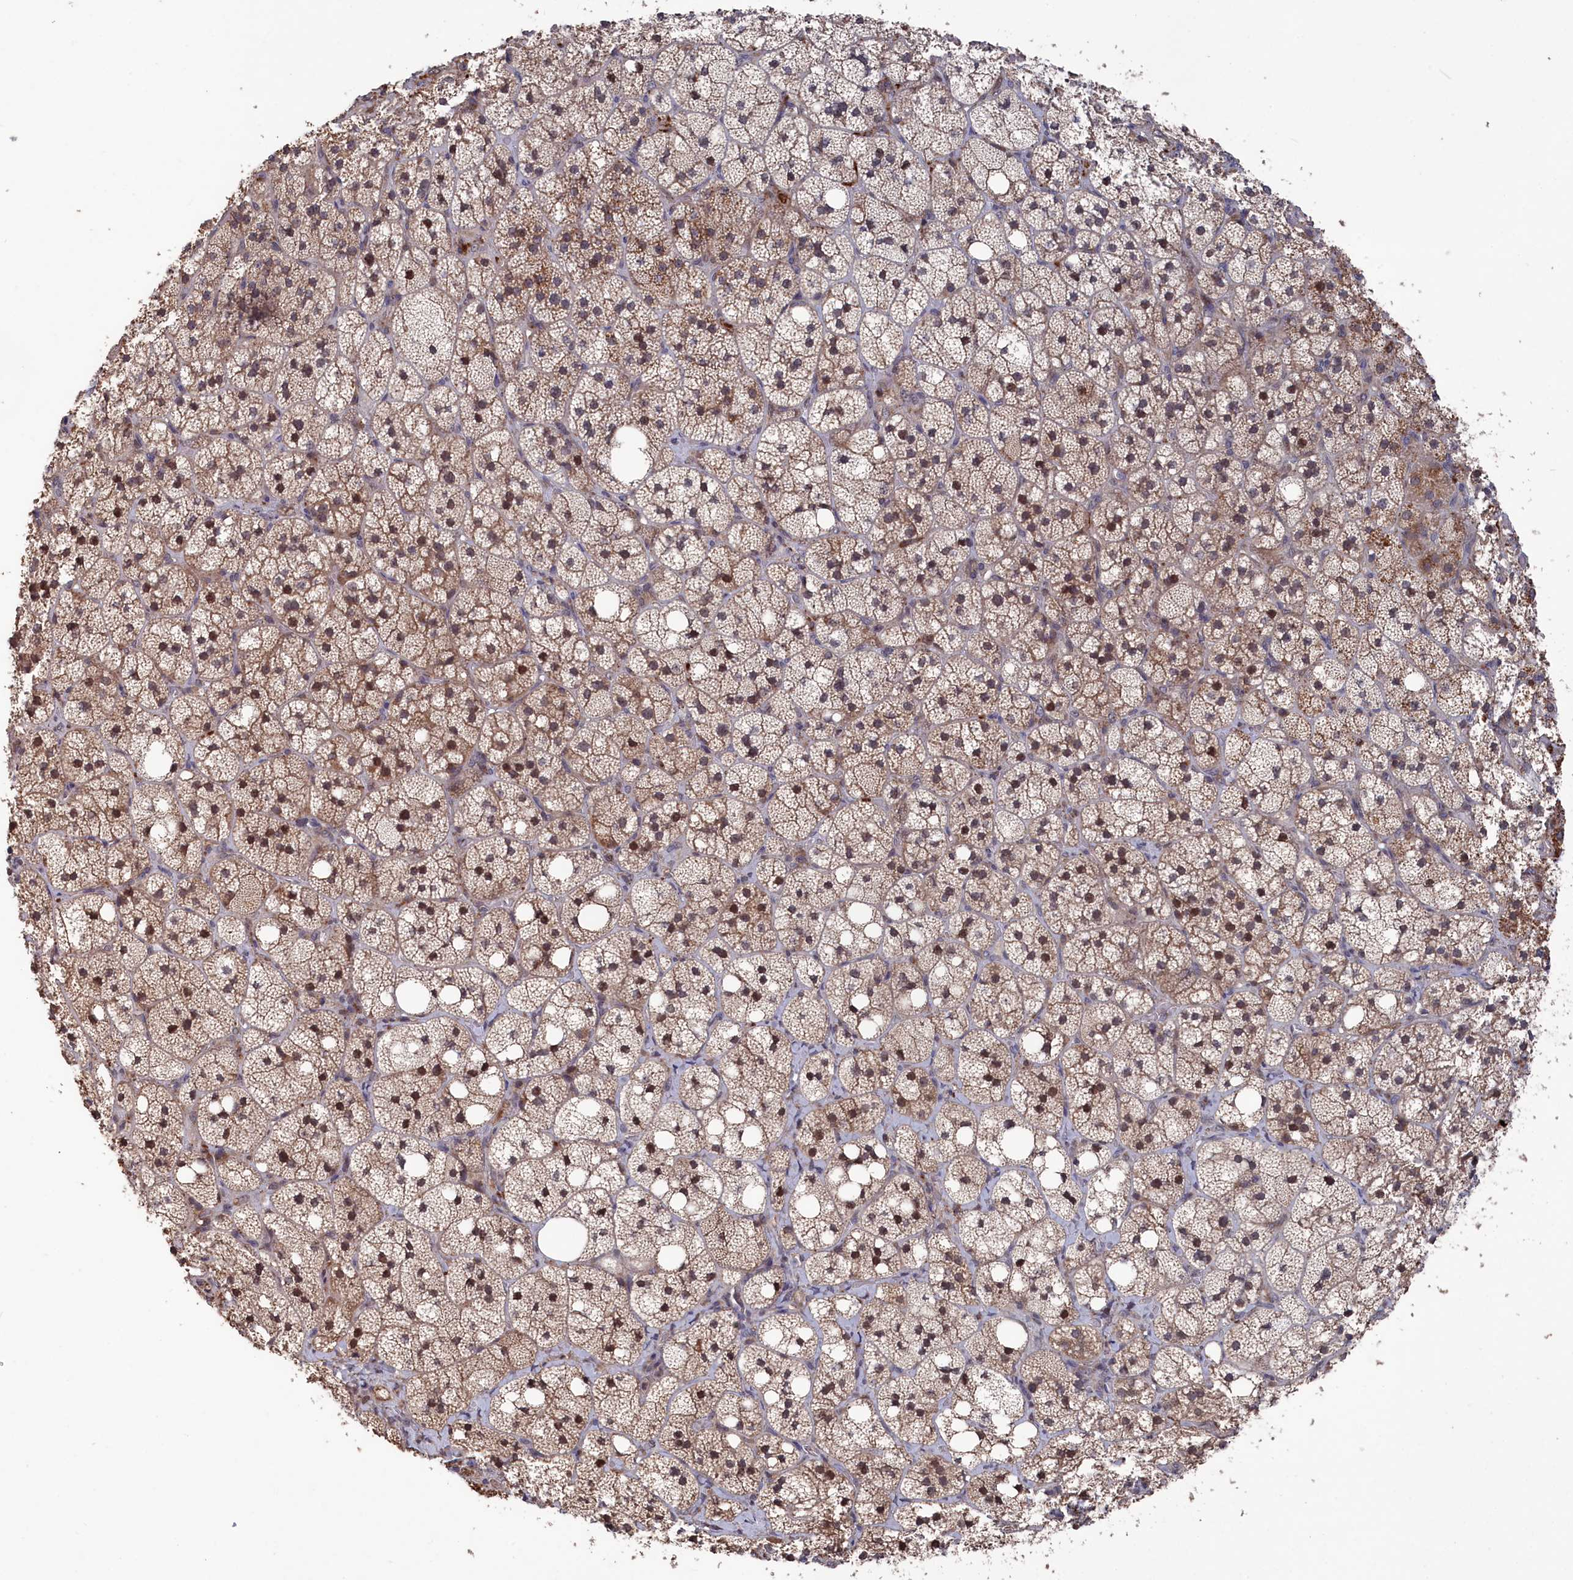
{"staining": {"intensity": "moderate", "quantity": "25%-75%", "location": "cytoplasmic/membranous,nuclear"}, "tissue": "adrenal gland", "cell_type": "Glandular cells", "image_type": "normal", "snomed": [{"axis": "morphology", "description": "Normal tissue, NOS"}, {"axis": "topography", "description": "Adrenal gland"}], "caption": "Immunohistochemistry (IHC) (DAB (3,3'-diaminobenzidine)) staining of normal adrenal gland shows moderate cytoplasmic/membranous,nuclear protein staining in about 25%-75% of glandular cells.", "gene": "TMC5", "patient": {"sex": "male", "age": 61}}